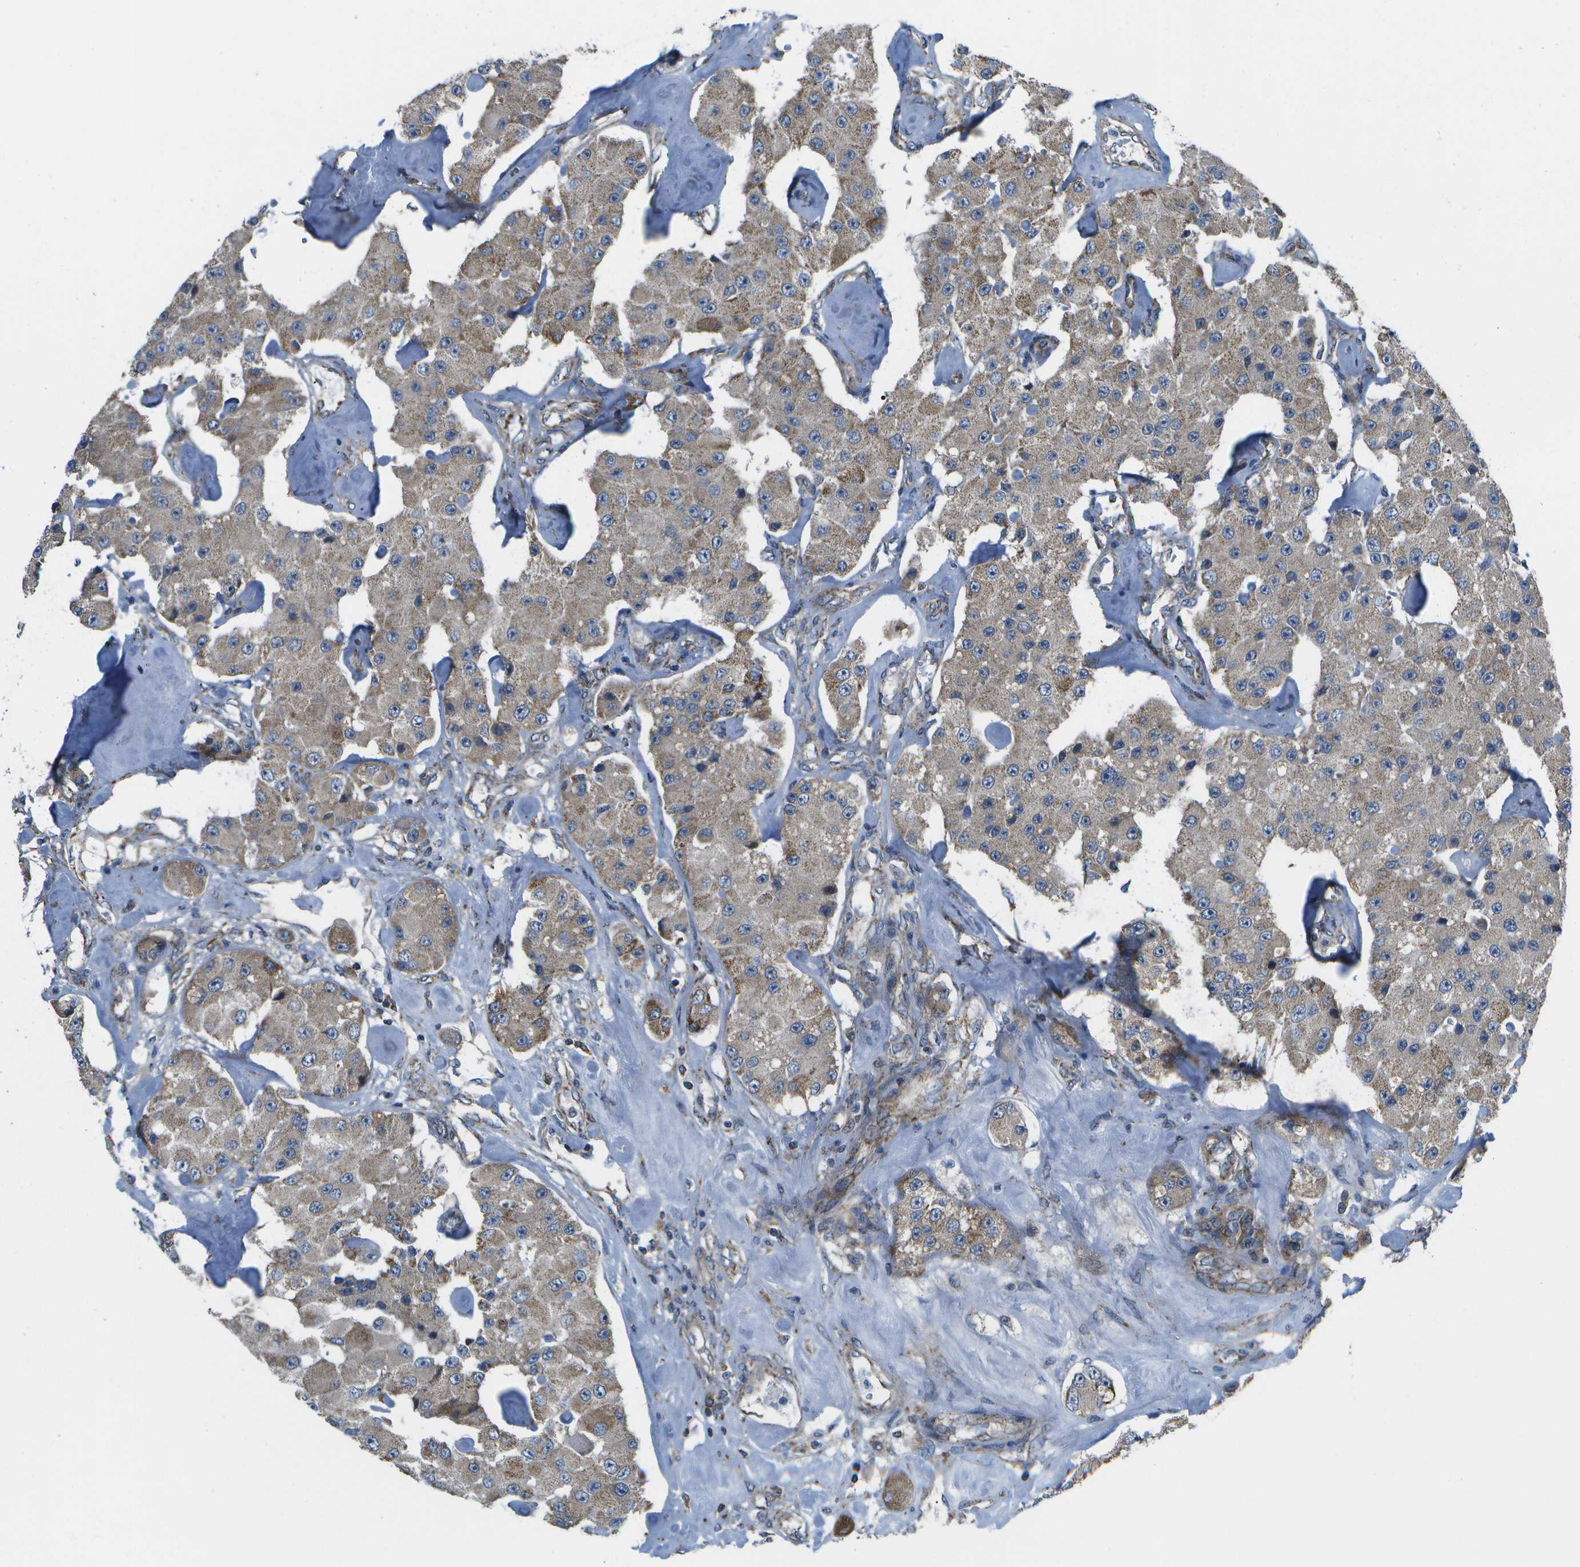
{"staining": {"intensity": "moderate", "quantity": "<25%", "location": "cytoplasmic/membranous"}, "tissue": "carcinoid", "cell_type": "Tumor cells", "image_type": "cancer", "snomed": [{"axis": "morphology", "description": "Carcinoid, malignant, NOS"}, {"axis": "topography", "description": "Pancreas"}], "caption": "Protein expression by IHC displays moderate cytoplasmic/membranous staining in about <25% of tumor cells in carcinoid (malignant).", "gene": "MVK", "patient": {"sex": "male", "age": 41}}